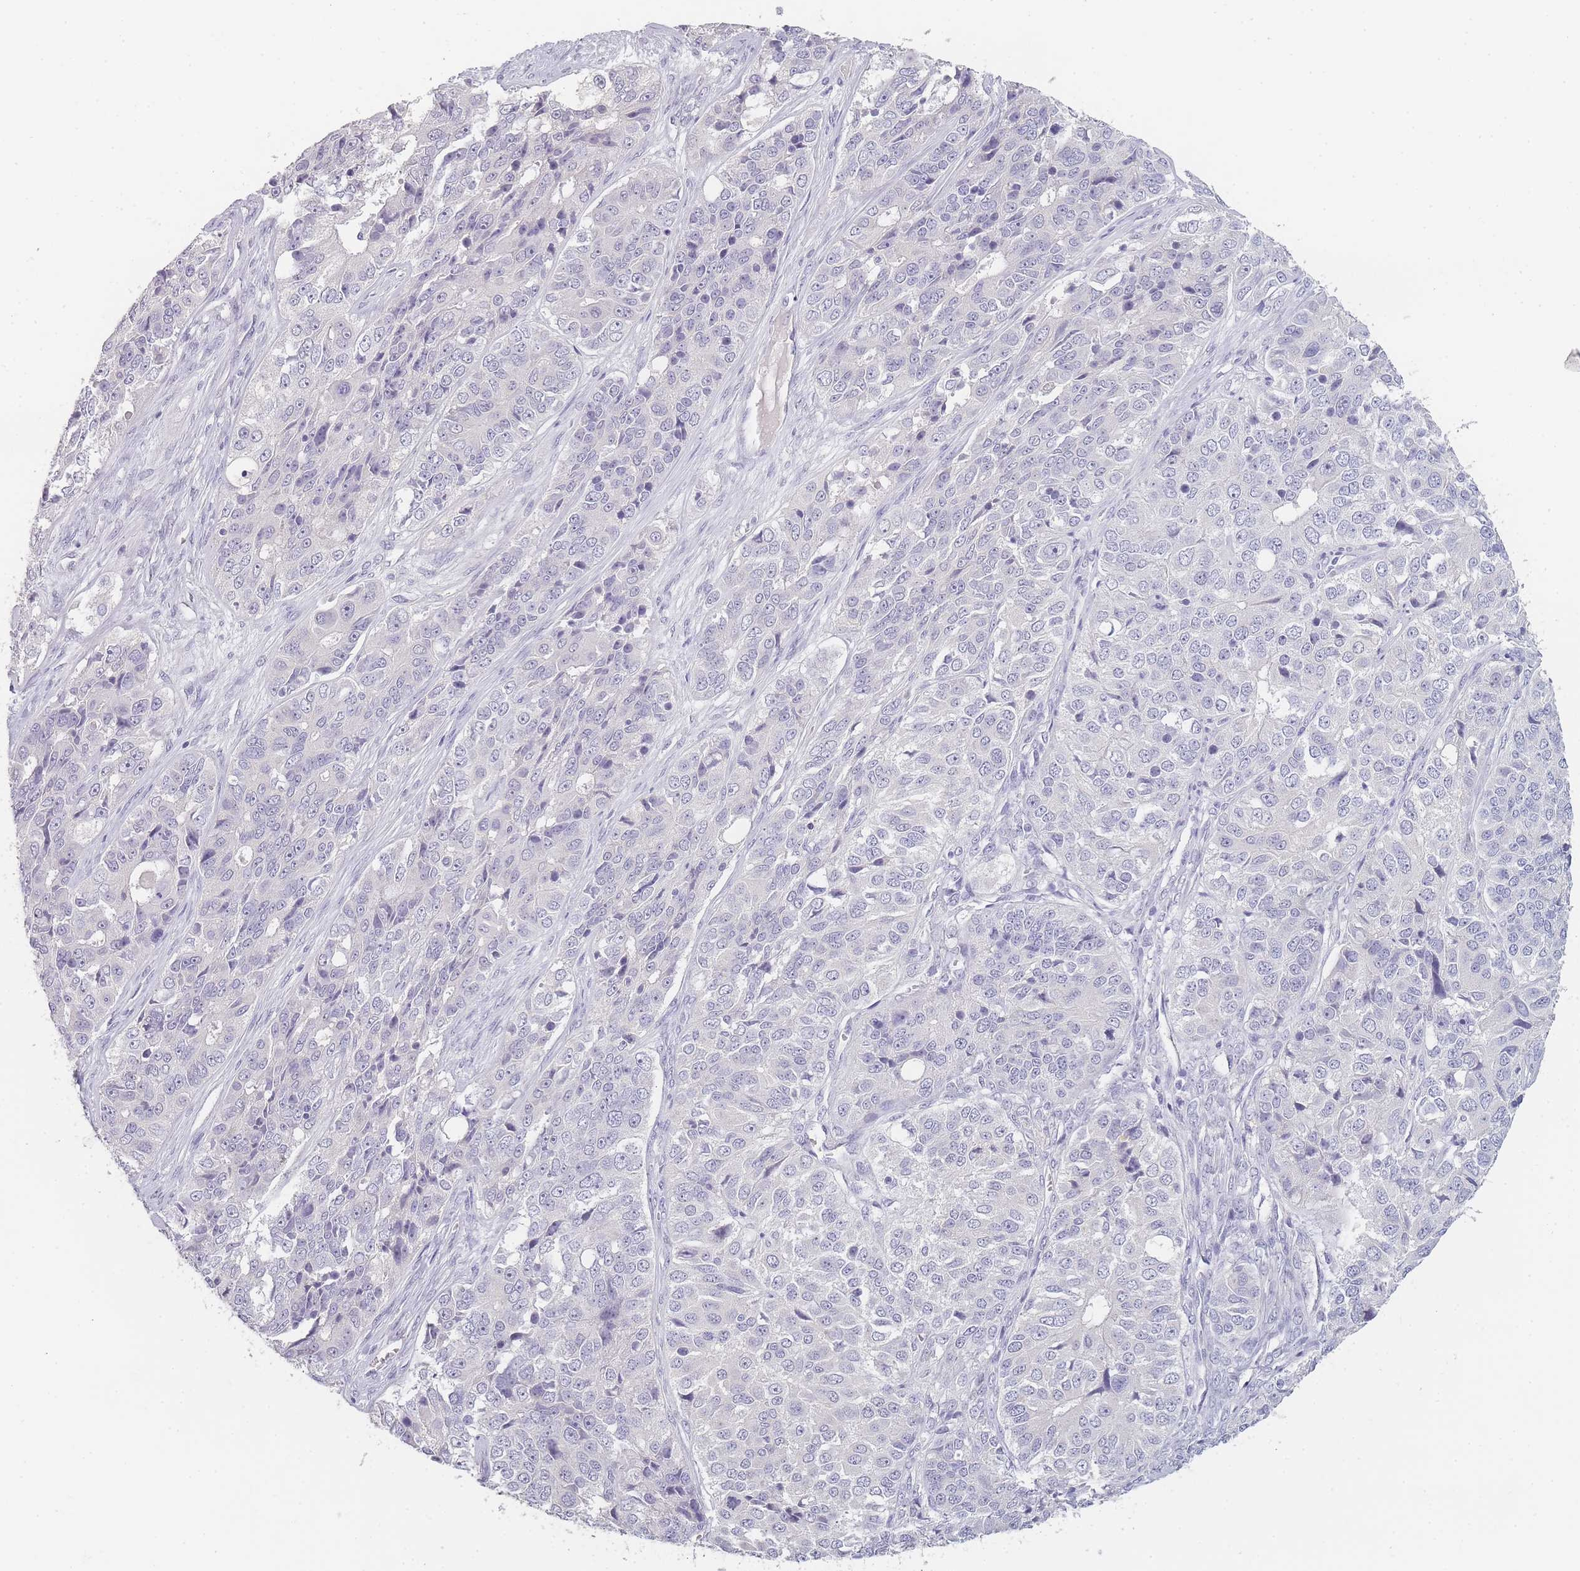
{"staining": {"intensity": "negative", "quantity": "none", "location": "none"}, "tissue": "ovarian cancer", "cell_type": "Tumor cells", "image_type": "cancer", "snomed": [{"axis": "morphology", "description": "Carcinoma, endometroid"}, {"axis": "topography", "description": "Ovary"}], "caption": "A histopathology image of human ovarian cancer (endometroid carcinoma) is negative for staining in tumor cells.", "gene": "INS", "patient": {"sex": "female", "age": 51}}